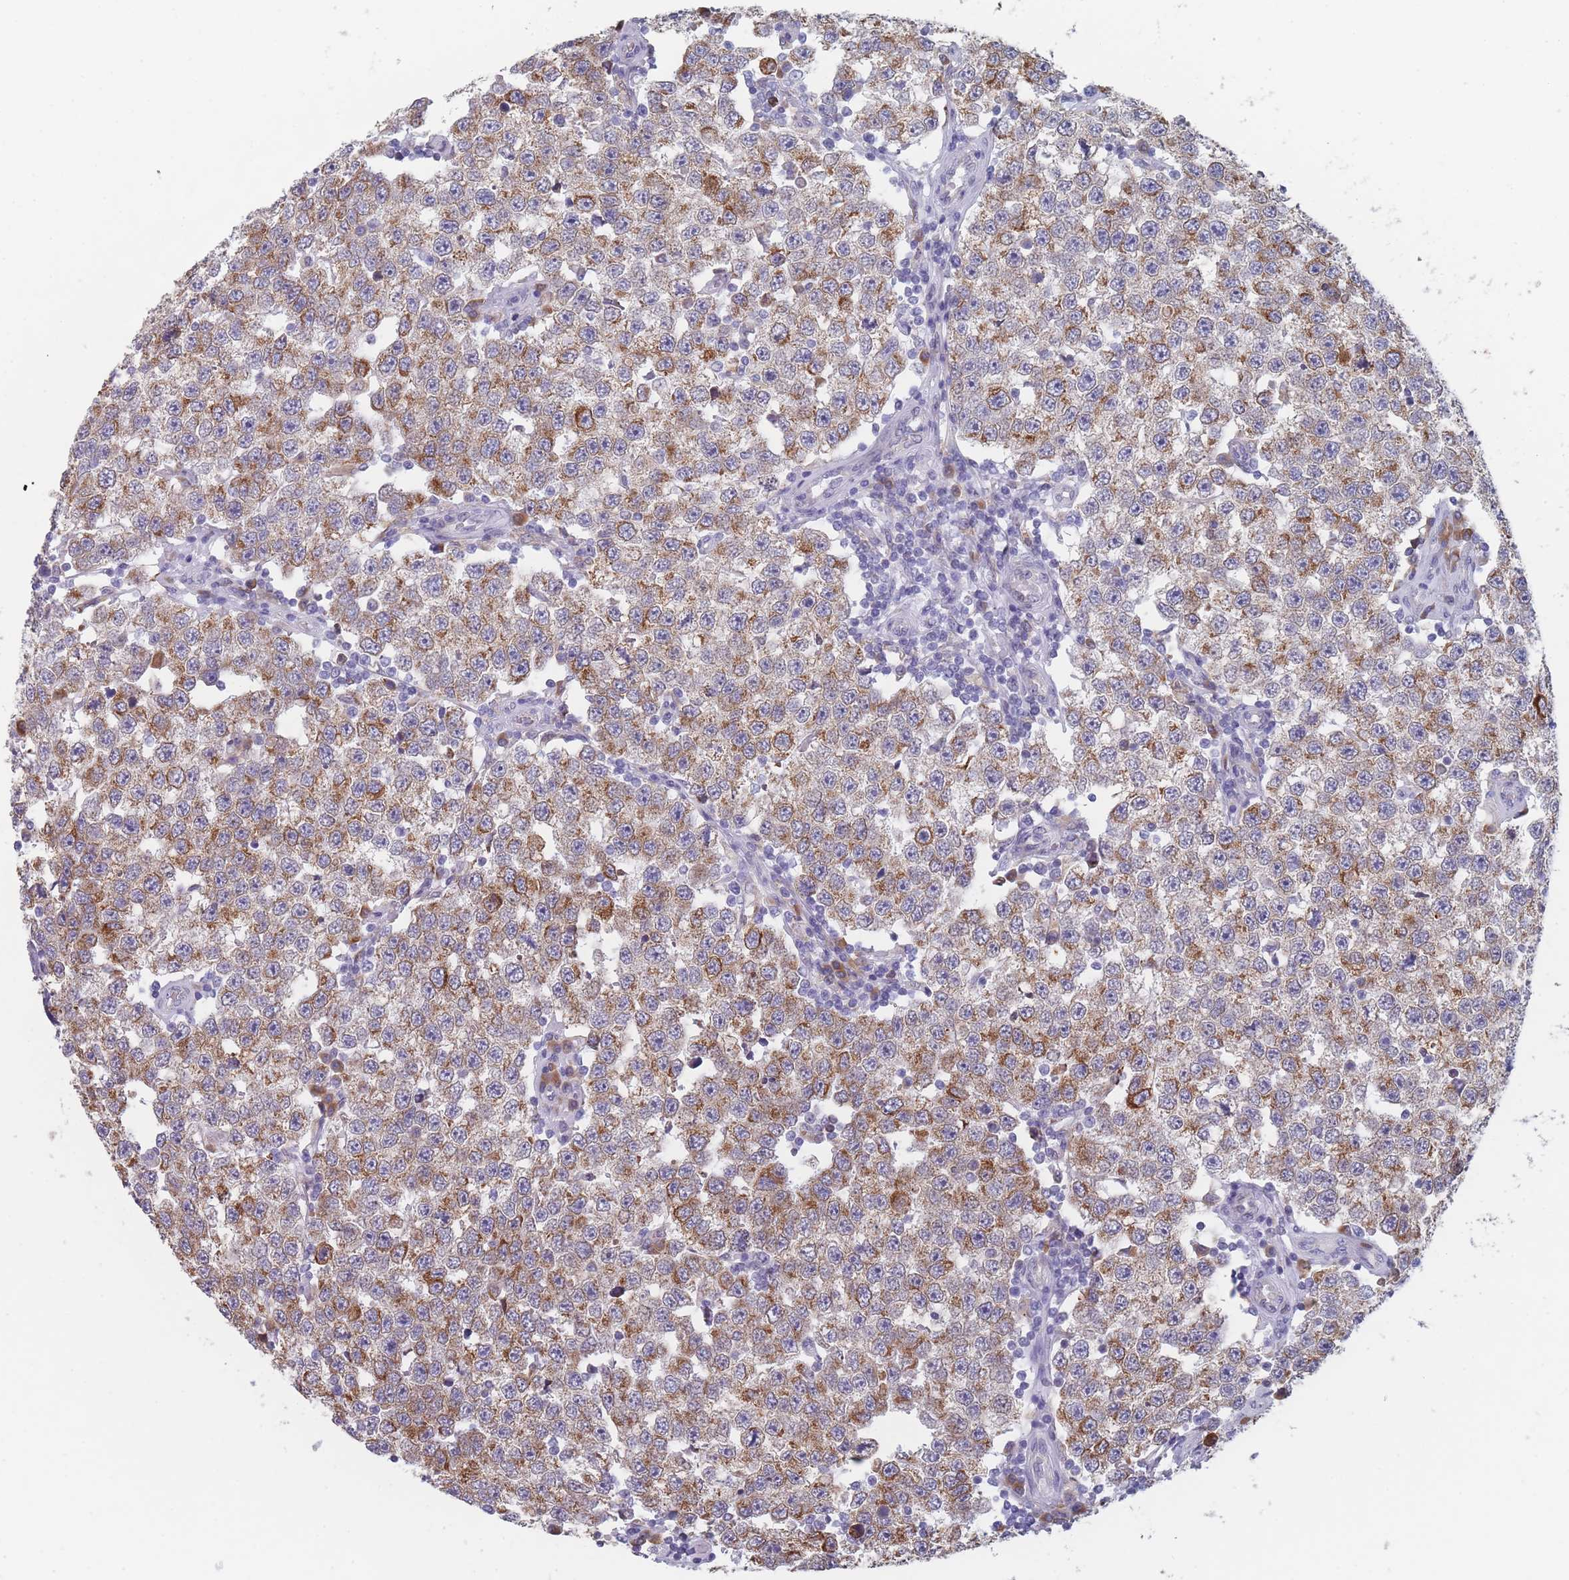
{"staining": {"intensity": "moderate", "quantity": ">75%", "location": "cytoplasmic/membranous"}, "tissue": "testis cancer", "cell_type": "Tumor cells", "image_type": "cancer", "snomed": [{"axis": "morphology", "description": "Seminoma, NOS"}, {"axis": "topography", "description": "Testis"}], "caption": "Immunohistochemical staining of testis seminoma exhibits moderate cytoplasmic/membranous protein staining in about >75% of tumor cells.", "gene": "TMED10", "patient": {"sex": "male", "age": 34}}